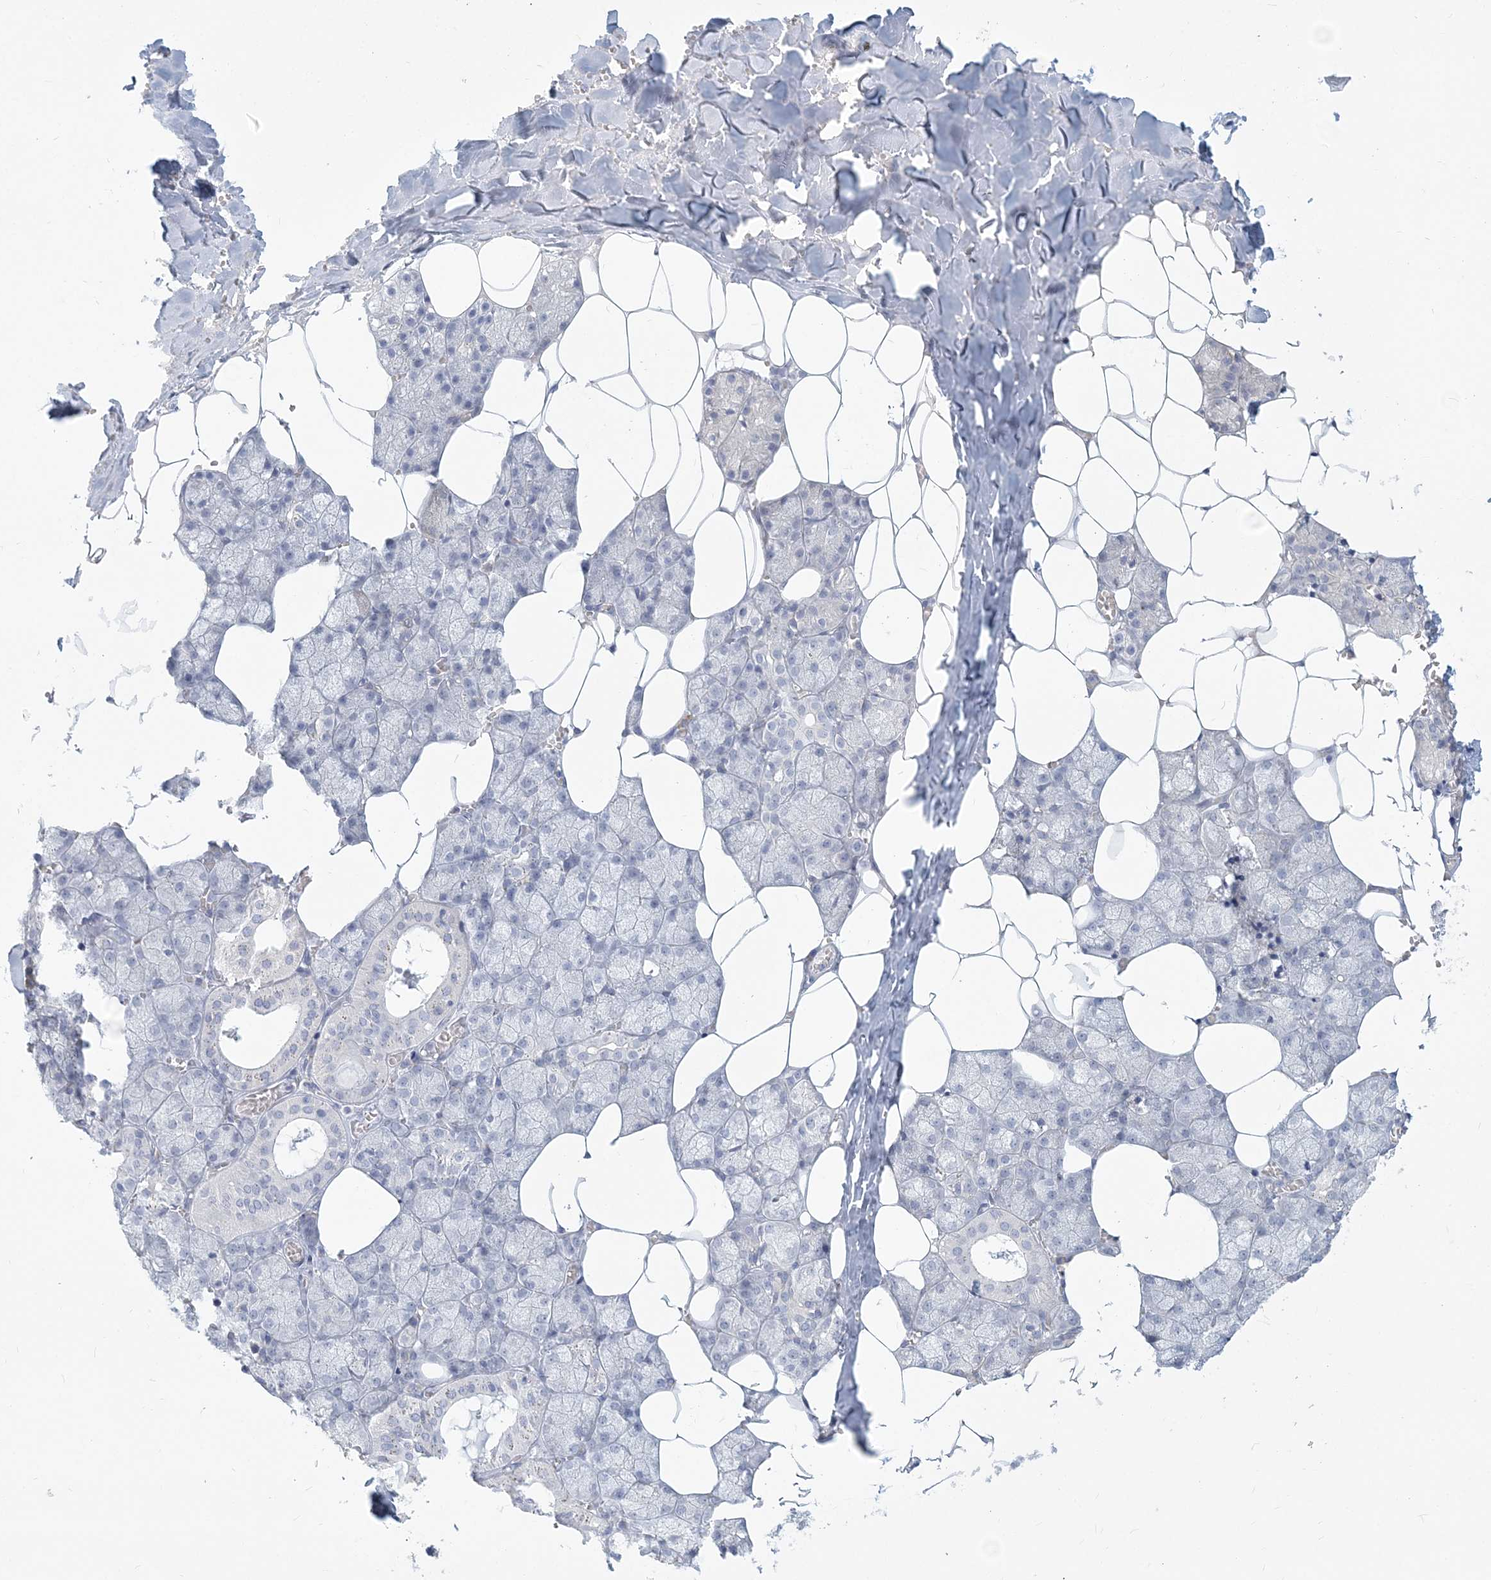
{"staining": {"intensity": "negative", "quantity": "none", "location": "none"}, "tissue": "salivary gland", "cell_type": "Glandular cells", "image_type": "normal", "snomed": [{"axis": "morphology", "description": "Normal tissue, NOS"}, {"axis": "topography", "description": "Salivary gland"}], "caption": "Salivary gland was stained to show a protein in brown. There is no significant staining in glandular cells. The staining was performed using DAB (3,3'-diaminobenzidine) to visualize the protein expression in brown, while the nuclei were stained in blue with hematoxylin (Magnification: 20x).", "gene": "CSN1S1", "patient": {"sex": "male", "age": 62}}